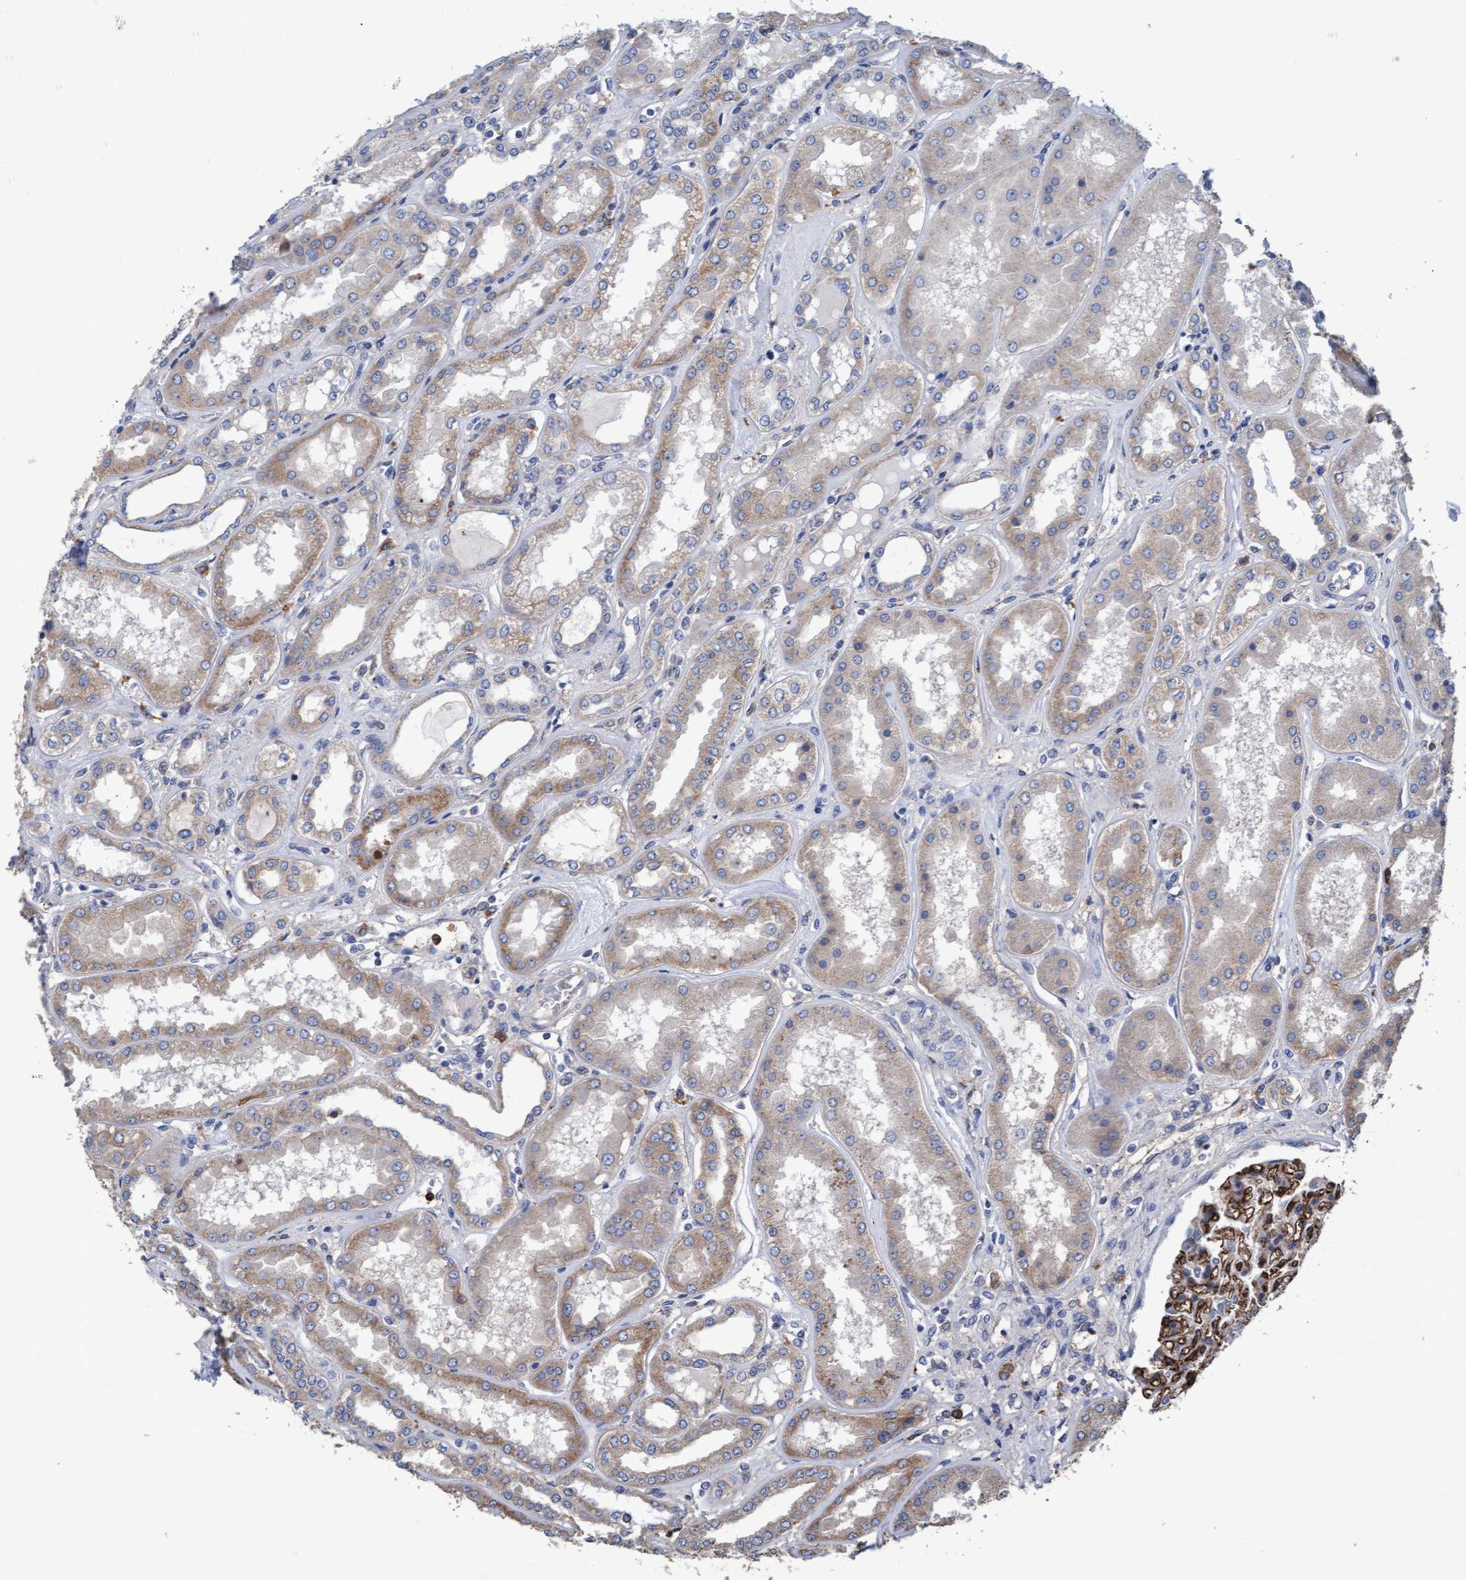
{"staining": {"intensity": "strong", "quantity": ">75%", "location": "cytoplasmic/membranous"}, "tissue": "kidney", "cell_type": "Cells in glomeruli", "image_type": "normal", "snomed": [{"axis": "morphology", "description": "Normal tissue, NOS"}, {"axis": "topography", "description": "Kidney"}], "caption": "There is high levels of strong cytoplasmic/membranous expression in cells in glomeruli of normal kidney, as demonstrated by immunohistochemical staining (brown color).", "gene": "MRPL38", "patient": {"sex": "female", "age": 56}}